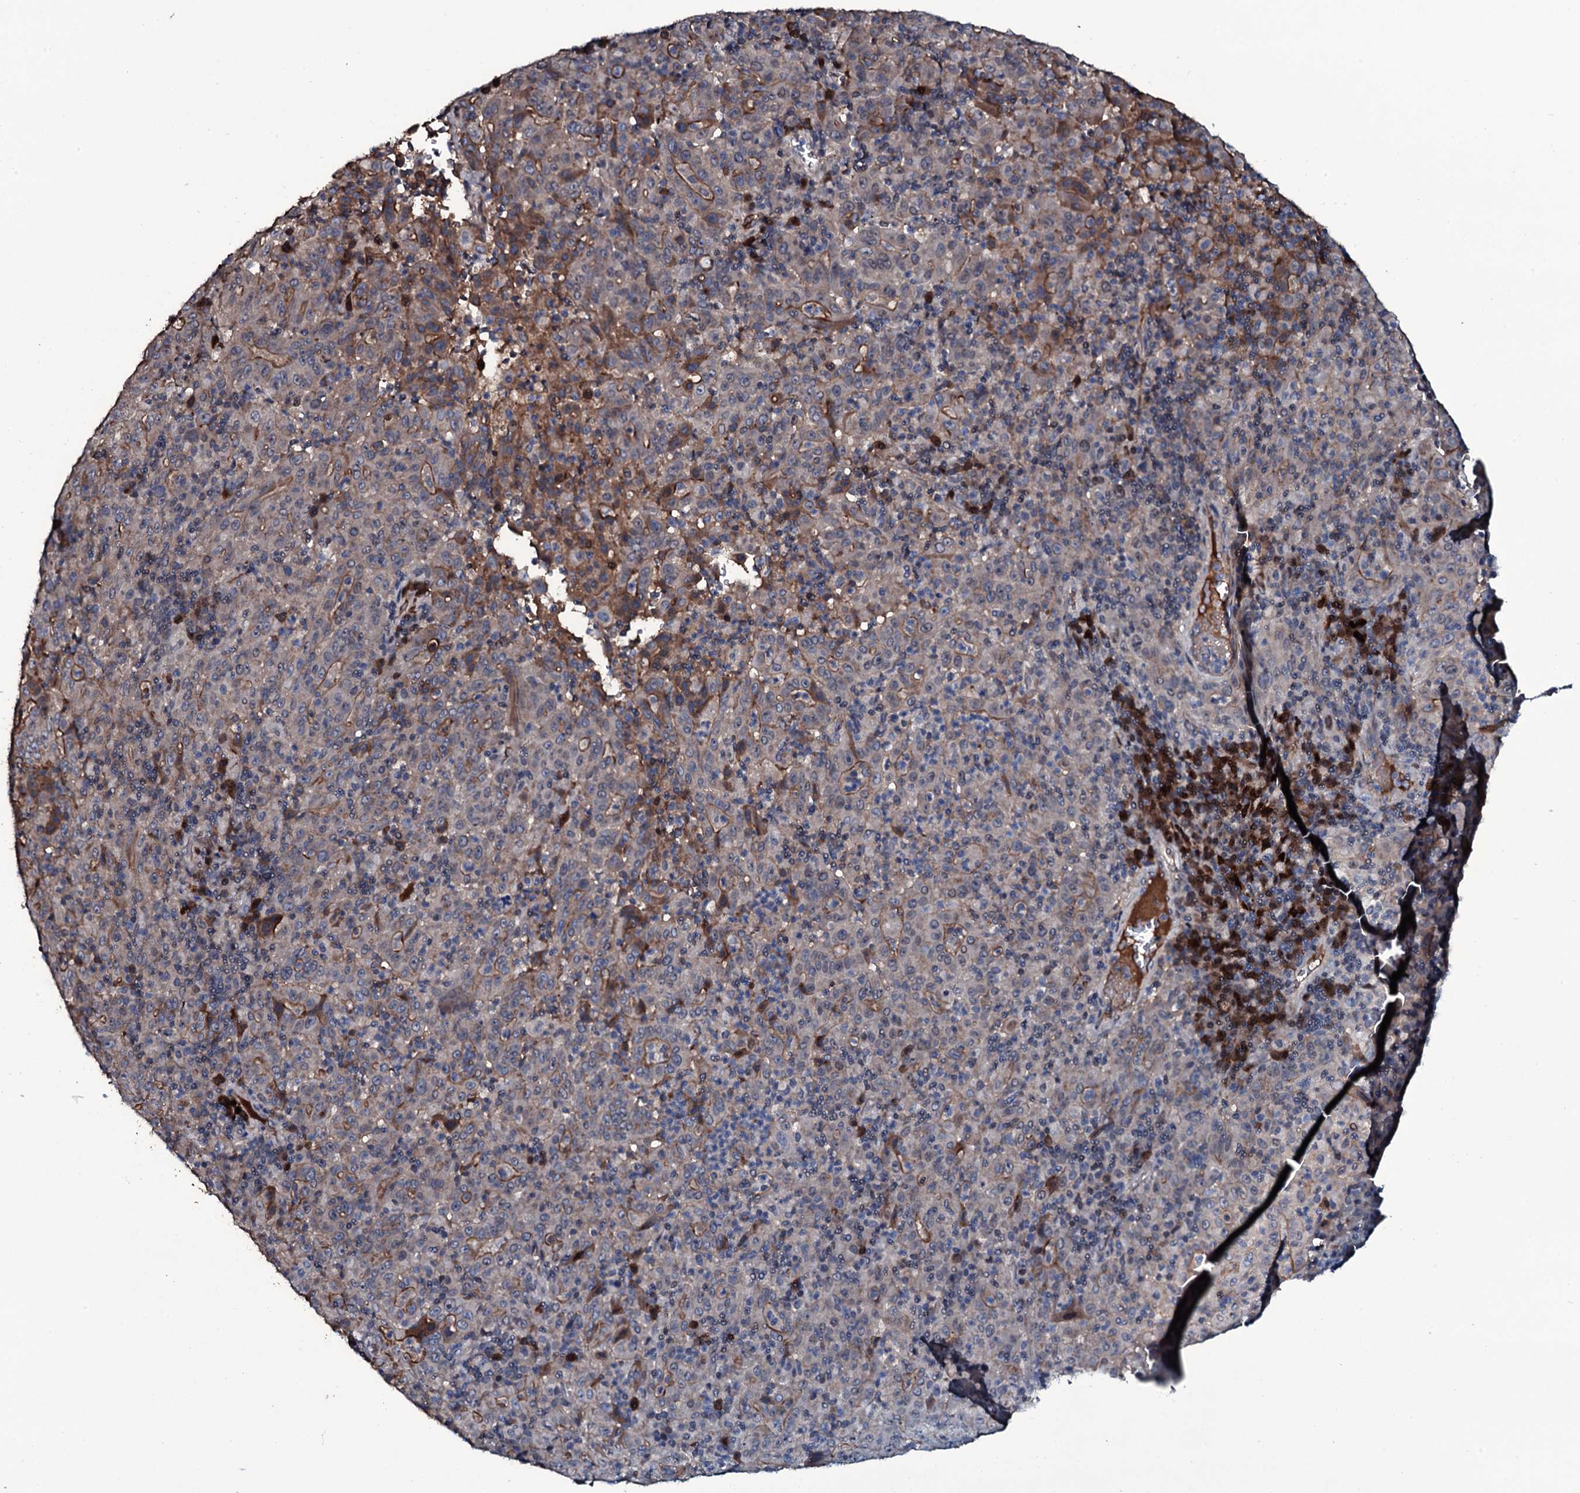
{"staining": {"intensity": "moderate", "quantity": "<25%", "location": "cytoplasmic/membranous"}, "tissue": "pancreatic cancer", "cell_type": "Tumor cells", "image_type": "cancer", "snomed": [{"axis": "morphology", "description": "Adenocarcinoma, NOS"}, {"axis": "topography", "description": "Pancreas"}], "caption": "About <25% of tumor cells in pancreatic adenocarcinoma show moderate cytoplasmic/membranous protein staining as visualized by brown immunohistochemical staining.", "gene": "LYG2", "patient": {"sex": "male", "age": 63}}